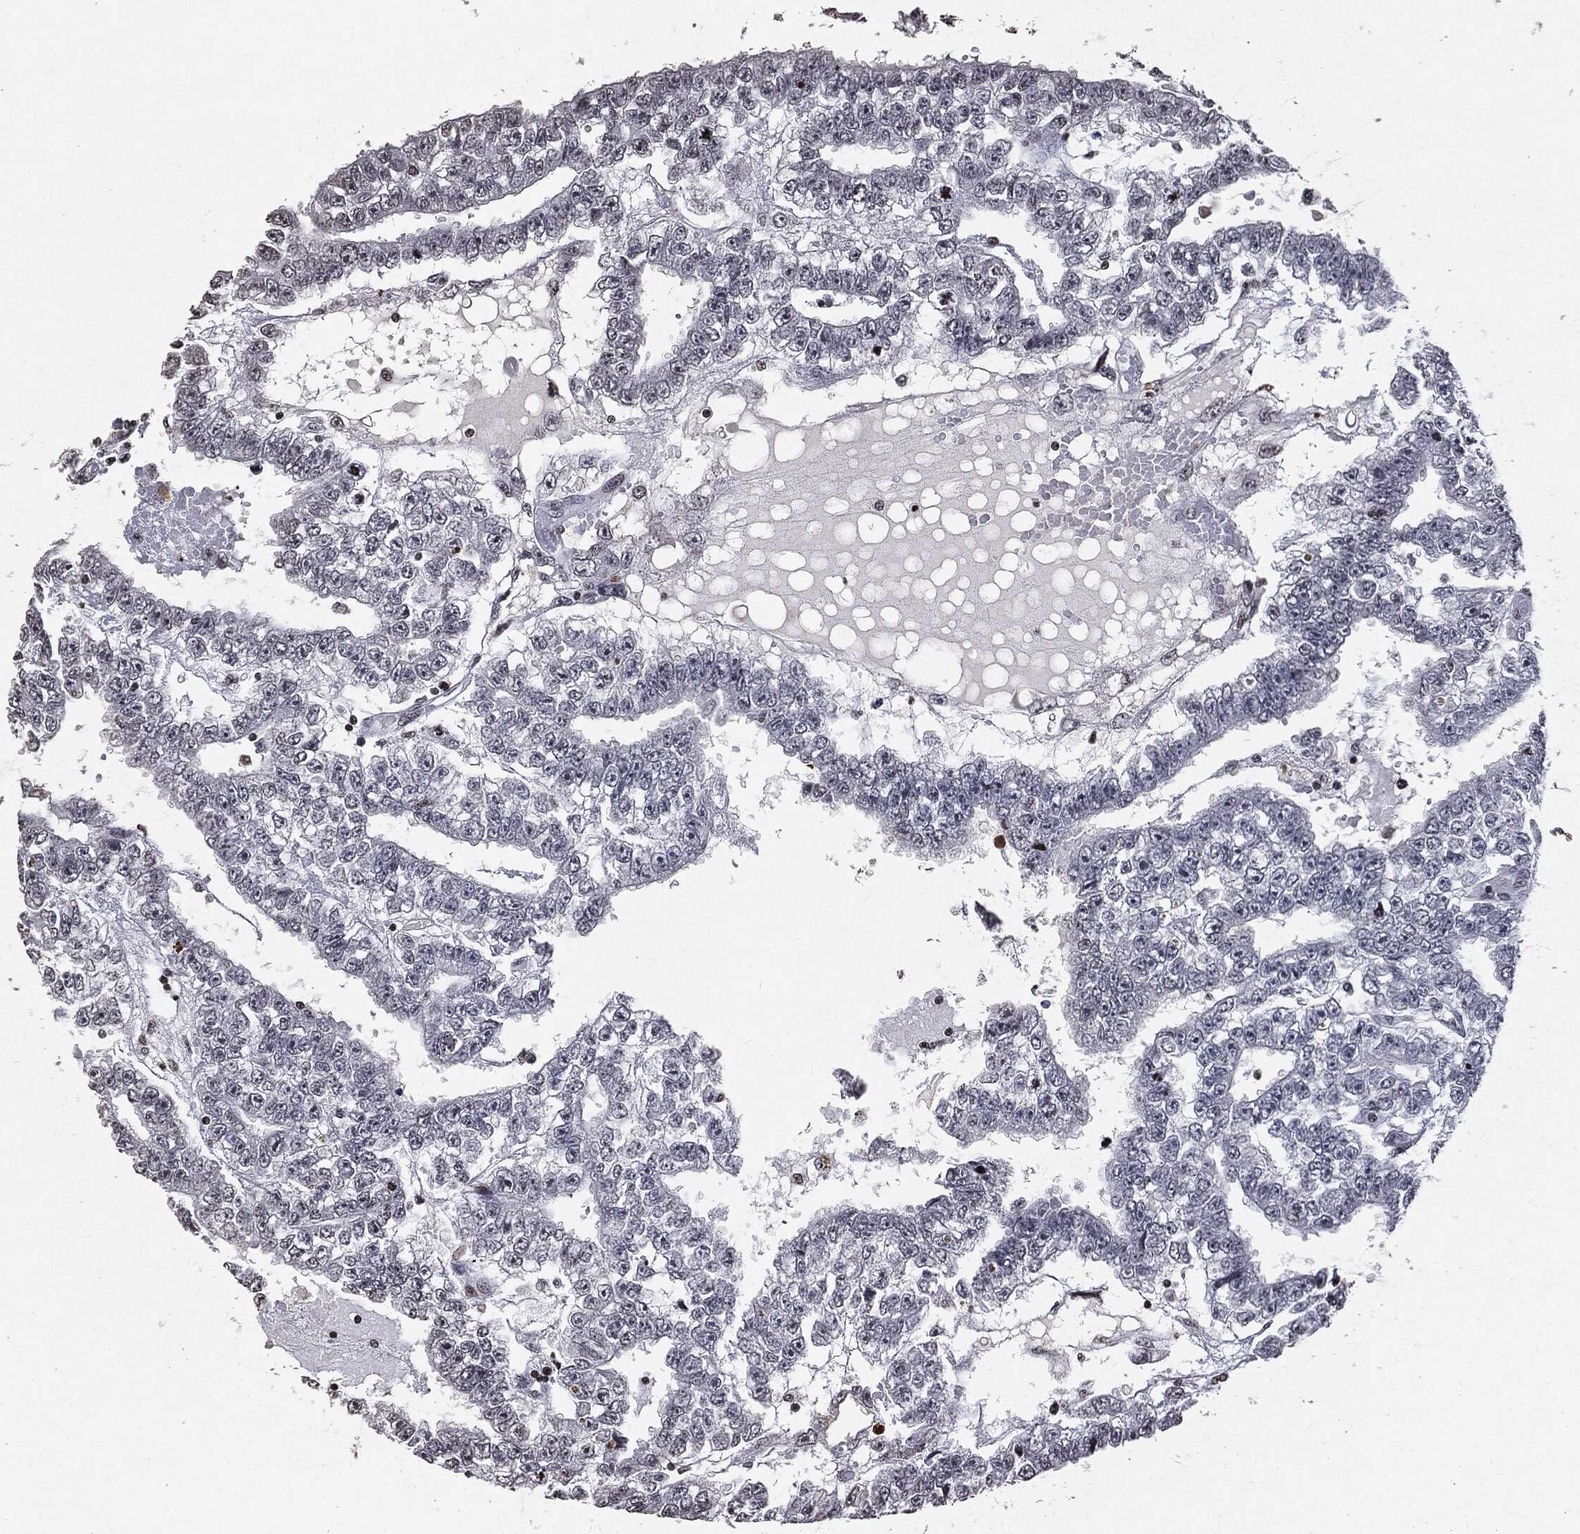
{"staining": {"intensity": "negative", "quantity": "none", "location": "none"}, "tissue": "testis cancer", "cell_type": "Tumor cells", "image_type": "cancer", "snomed": [{"axis": "morphology", "description": "Carcinoma, Embryonal, NOS"}, {"axis": "topography", "description": "Testis"}], "caption": "Immunohistochemistry image of neoplastic tissue: embryonal carcinoma (testis) stained with DAB demonstrates no significant protein expression in tumor cells. (DAB (3,3'-diaminobenzidine) immunohistochemistry (IHC), high magnification).", "gene": "JUN", "patient": {"sex": "male", "age": 25}}